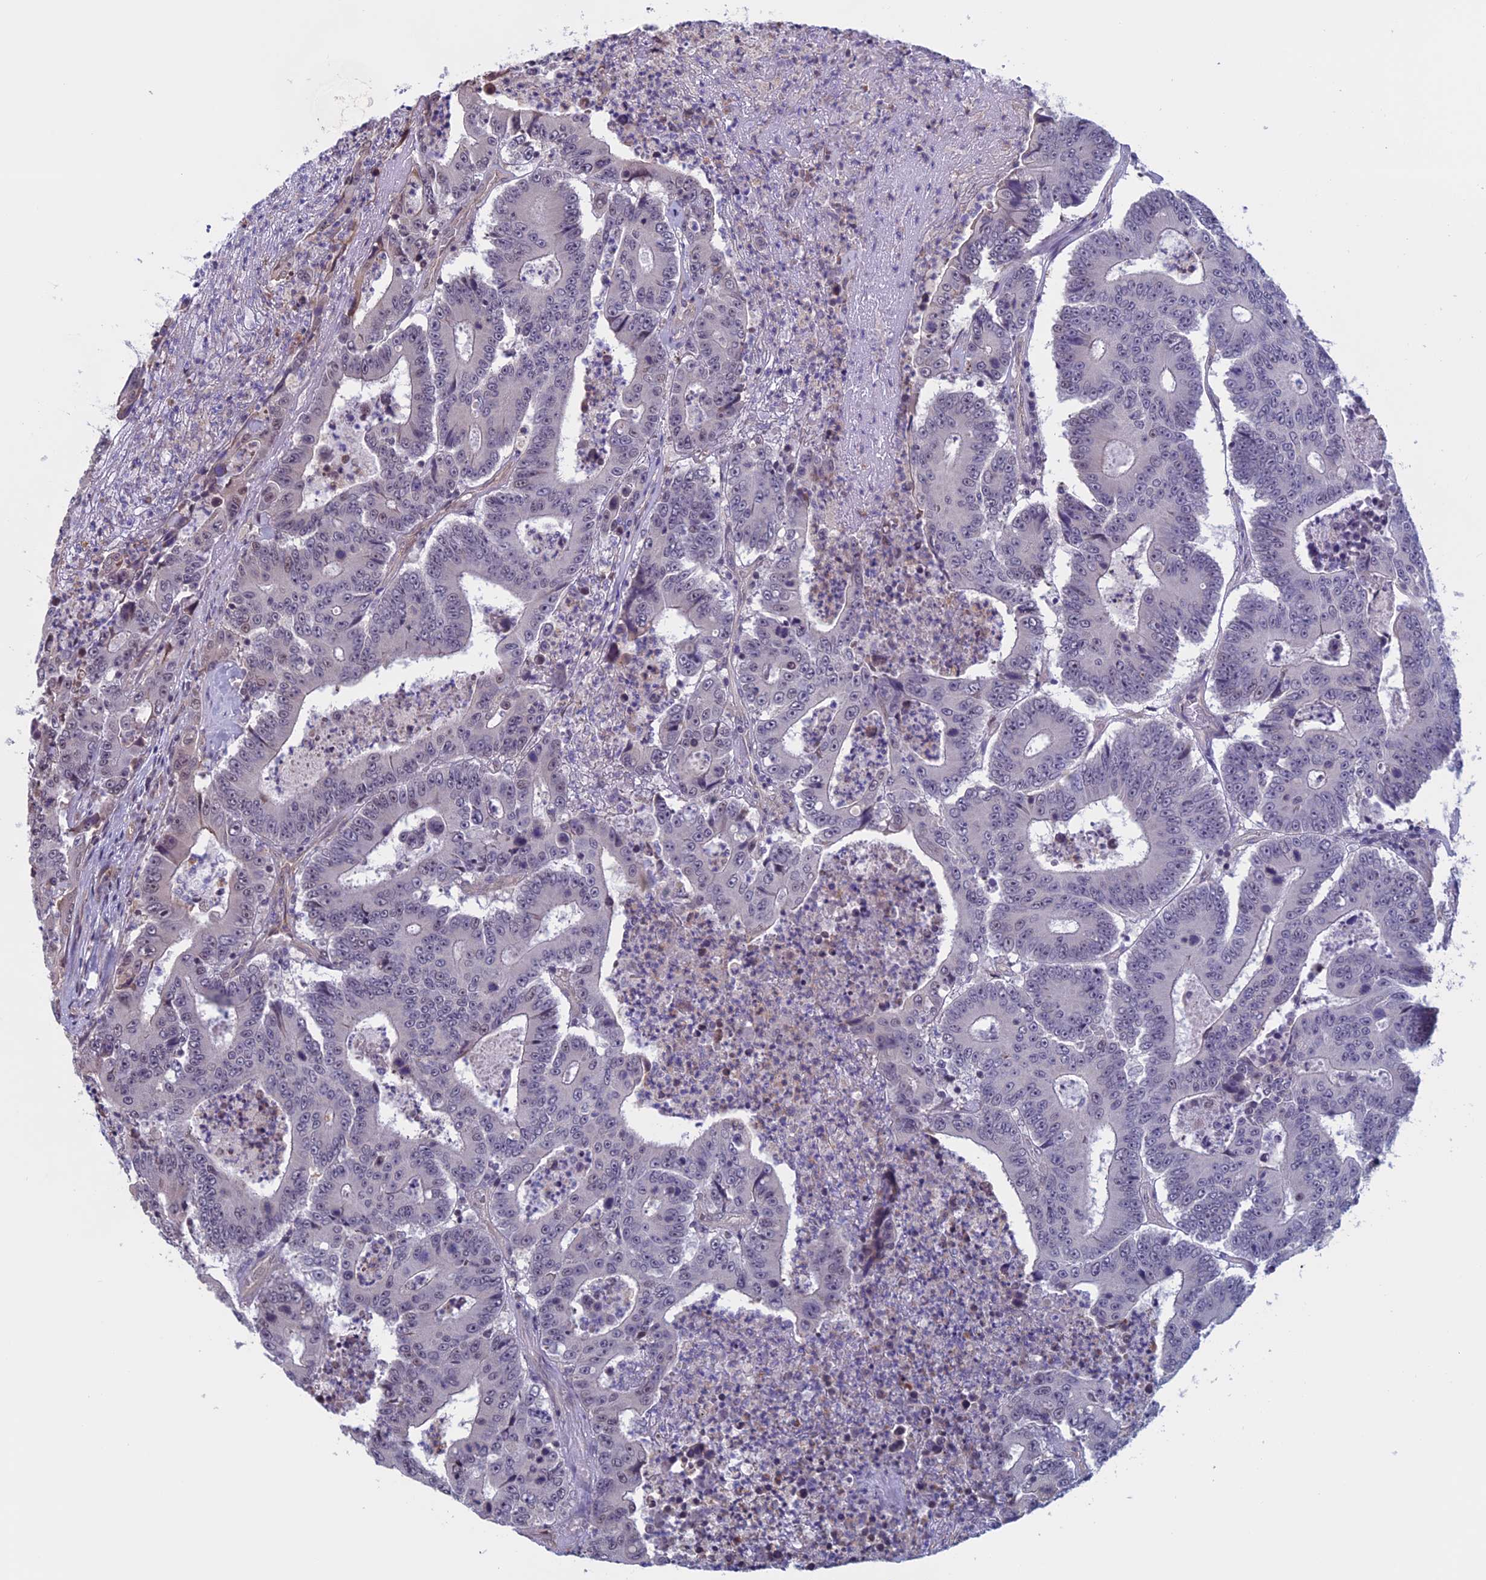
{"staining": {"intensity": "negative", "quantity": "none", "location": "none"}, "tissue": "colorectal cancer", "cell_type": "Tumor cells", "image_type": "cancer", "snomed": [{"axis": "morphology", "description": "Adenocarcinoma, NOS"}, {"axis": "topography", "description": "Colon"}], "caption": "The histopathology image displays no significant expression in tumor cells of colorectal cancer.", "gene": "SLC1A6", "patient": {"sex": "male", "age": 83}}